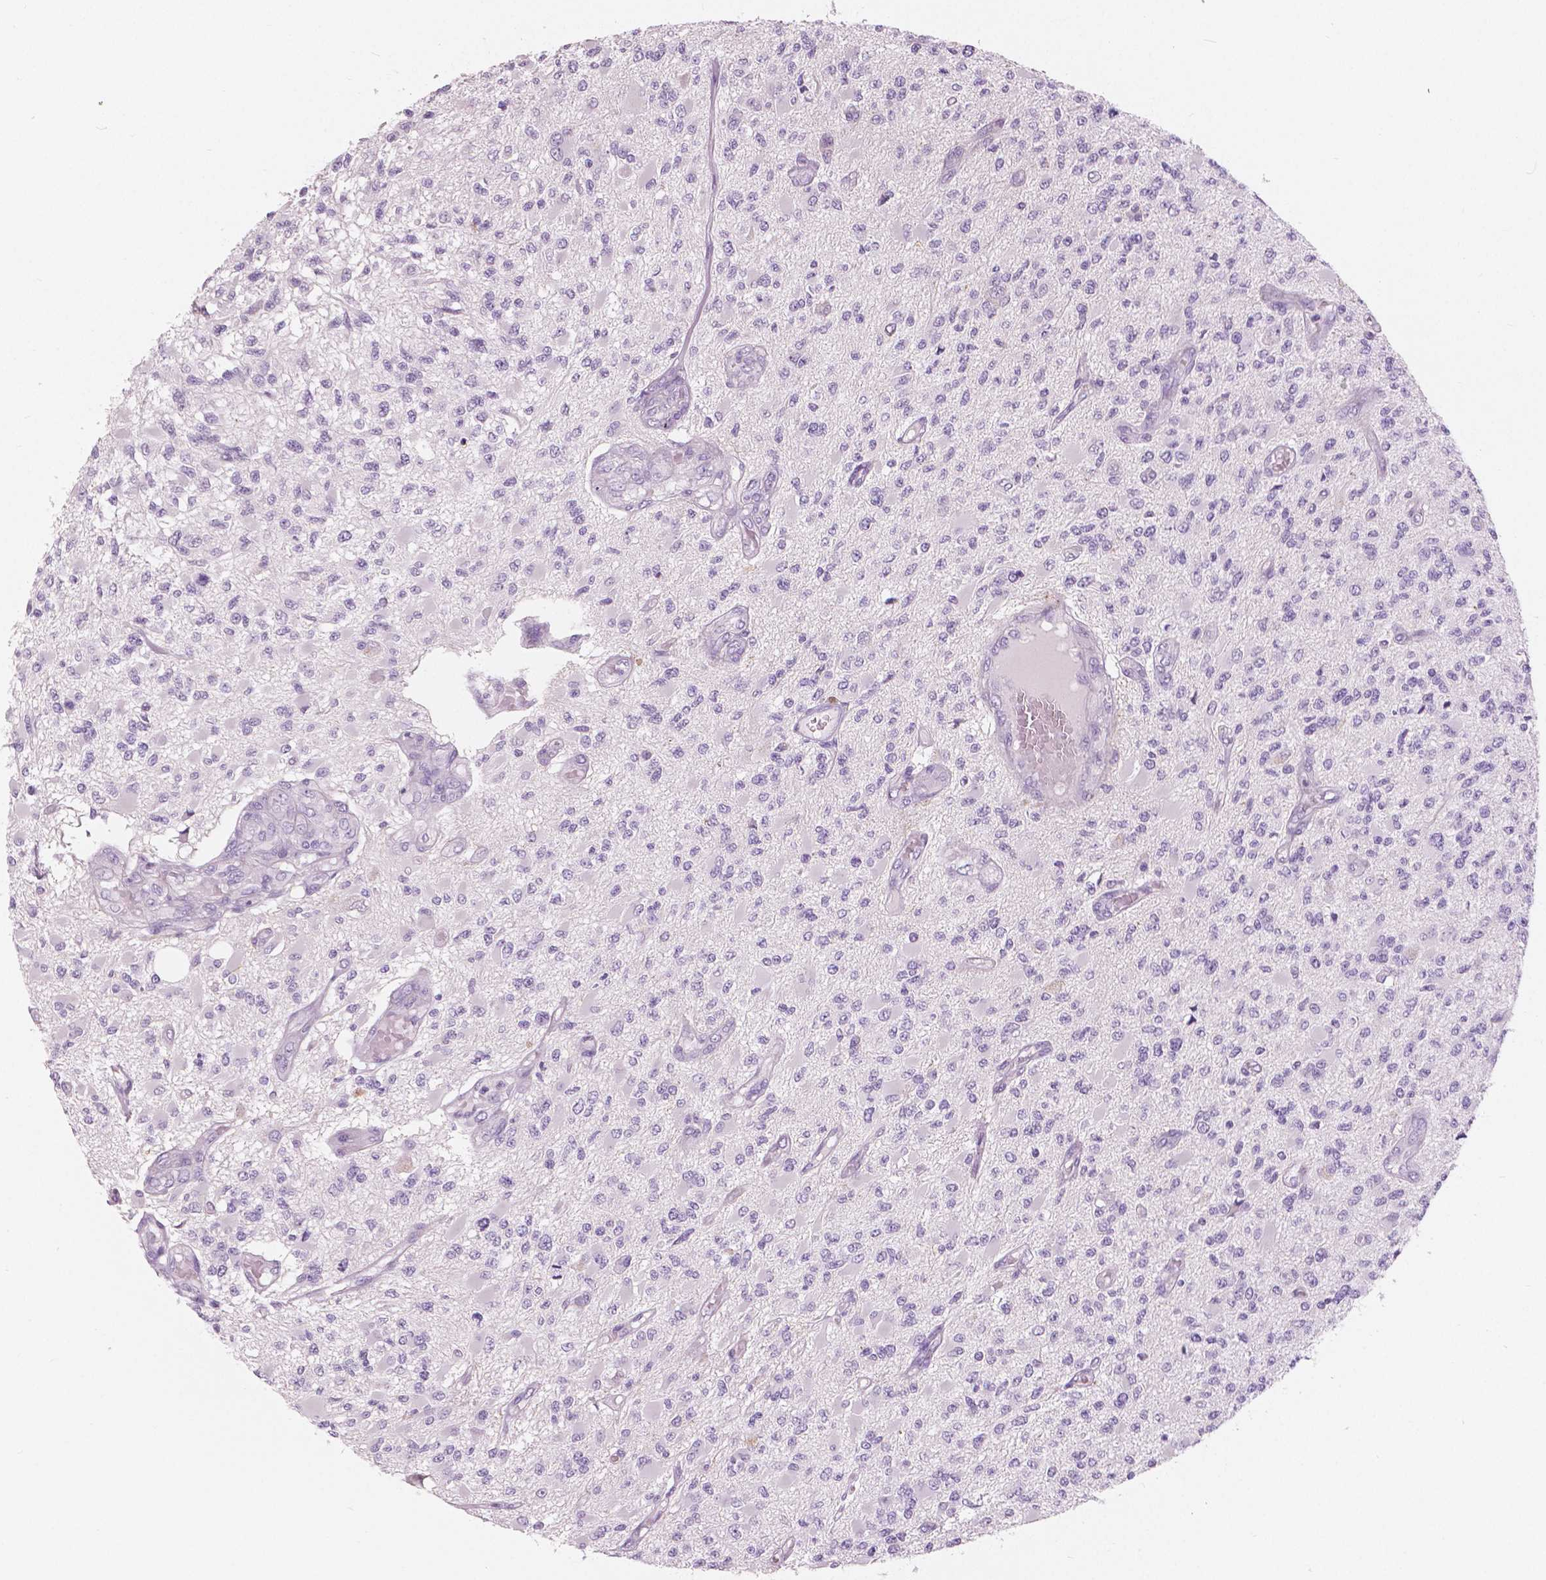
{"staining": {"intensity": "negative", "quantity": "none", "location": "none"}, "tissue": "glioma", "cell_type": "Tumor cells", "image_type": "cancer", "snomed": [{"axis": "morphology", "description": "Glioma, malignant, High grade"}, {"axis": "topography", "description": "Brain"}], "caption": "Tumor cells show no significant protein staining in malignant glioma (high-grade). (DAB (3,3'-diaminobenzidine) immunohistochemistry (IHC) with hematoxylin counter stain).", "gene": "A4GNT", "patient": {"sex": "female", "age": 63}}